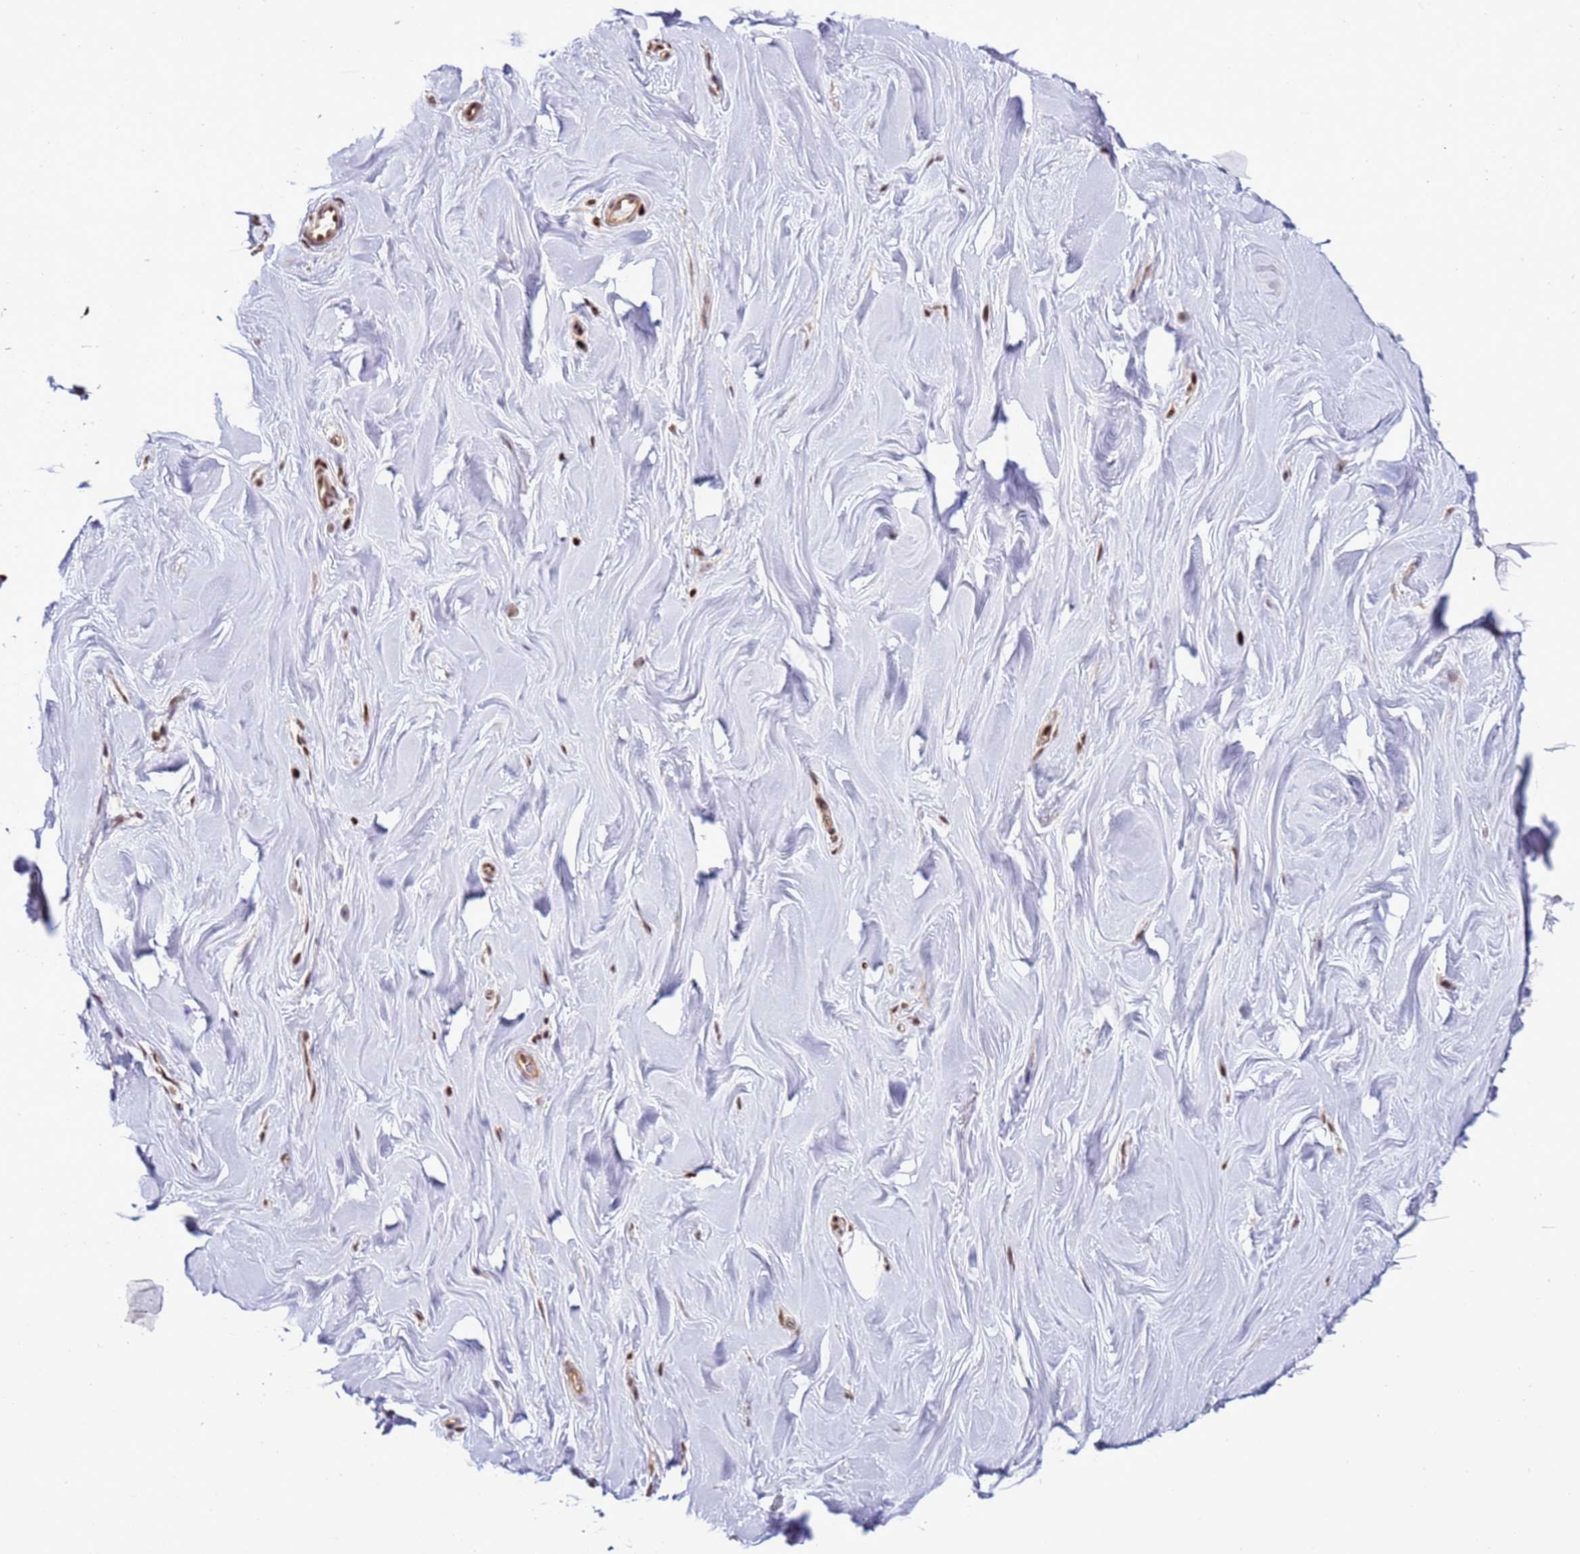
{"staining": {"intensity": "strong", "quantity": ">75%", "location": "nuclear"}, "tissue": "soft tissue", "cell_type": "Chondrocytes", "image_type": "normal", "snomed": [{"axis": "morphology", "description": "Normal tissue, NOS"}, {"axis": "topography", "description": "Breast"}], "caption": "Immunohistochemistry of normal soft tissue displays high levels of strong nuclear positivity in about >75% of chondrocytes.", "gene": "PRPF6", "patient": {"sex": "female", "age": 26}}